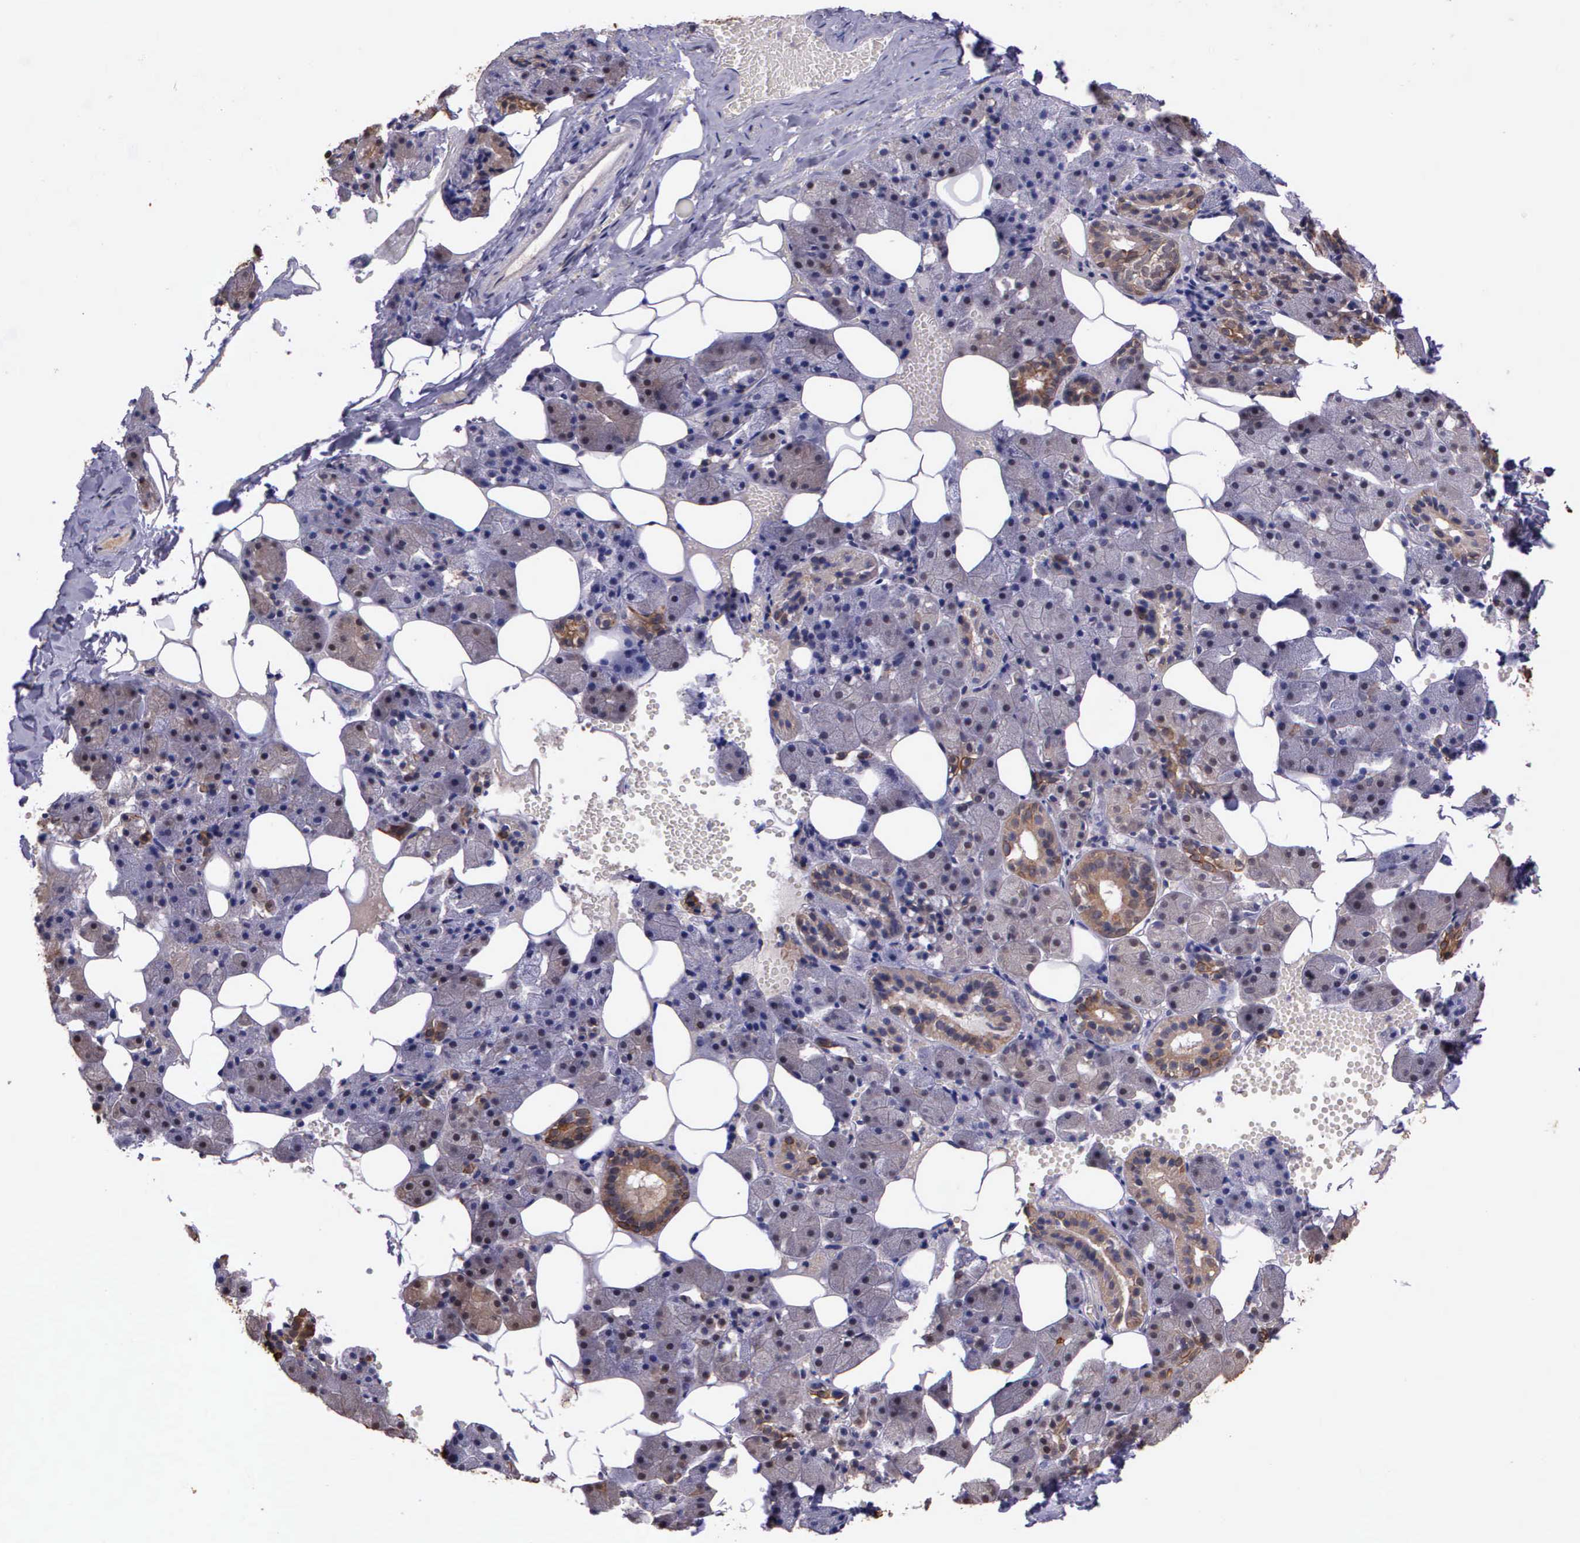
{"staining": {"intensity": "moderate", "quantity": "25%-75%", "location": "cytoplasmic/membranous"}, "tissue": "salivary gland", "cell_type": "Glandular cells", "image_type": "normal", "snomed": [{"axis": "morphology", "description": "Normal tissue, NOS"}, {"axis": "topography", "description": "Salivary gland"}], "caption": "This is a photomicrograph of immunohistochemistry (IHC) staining of unremarkable salivary gland, which shows moderate positivity in the cytoplasmic/membranous of glandular cells.", "gene": "IGBP1P2", "patient": {"sex": "female", "age": 55}}